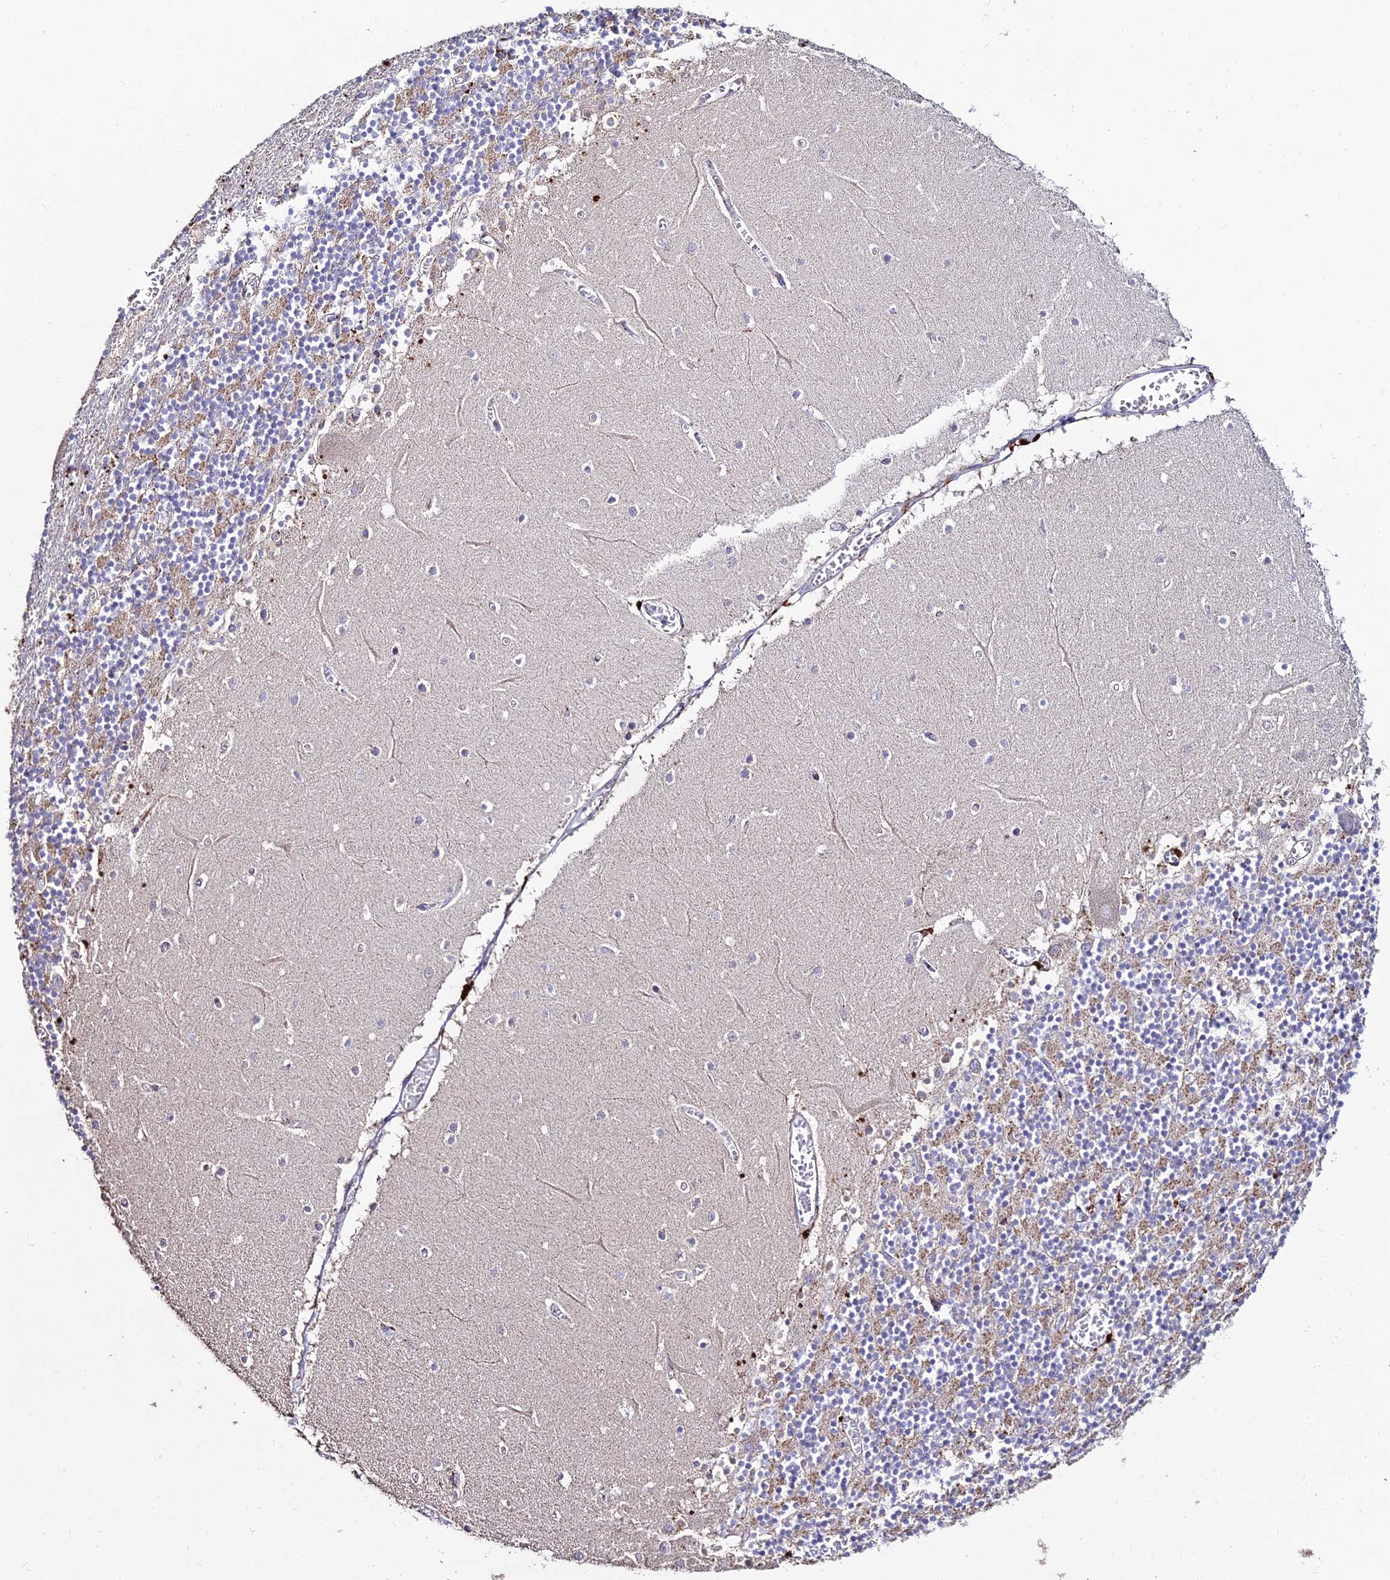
{"staining": {"intensity": "moderate", "quantity": "25%-75%", "location": "cytoplasmic/membranous"}, "tissue": "cerebellum", "cell_type": "Cells in granular layer", "image_type": "normal", "snomed": [{"axis": "morphology", "description": "Normal tissue, NOS"}, {"axis": "topography", "description": "Cerebellum"}], "caption": "Cerebellum stained with DAB (3,3'-diaminobenzidine) immunohistochemistry reveals medium levels of moderate cytoplasmic/membranous staining in about 25%-75% of cells in granular layer. The protein of interest is stained brown, and the nuclei are stained in blue (DAB (3,3'-diaminobenzidine) IHC with brightfield microscopy, high magnification).", "gene": "PNLIPRP3", "patient": {"sex": "female", "age": 28}}